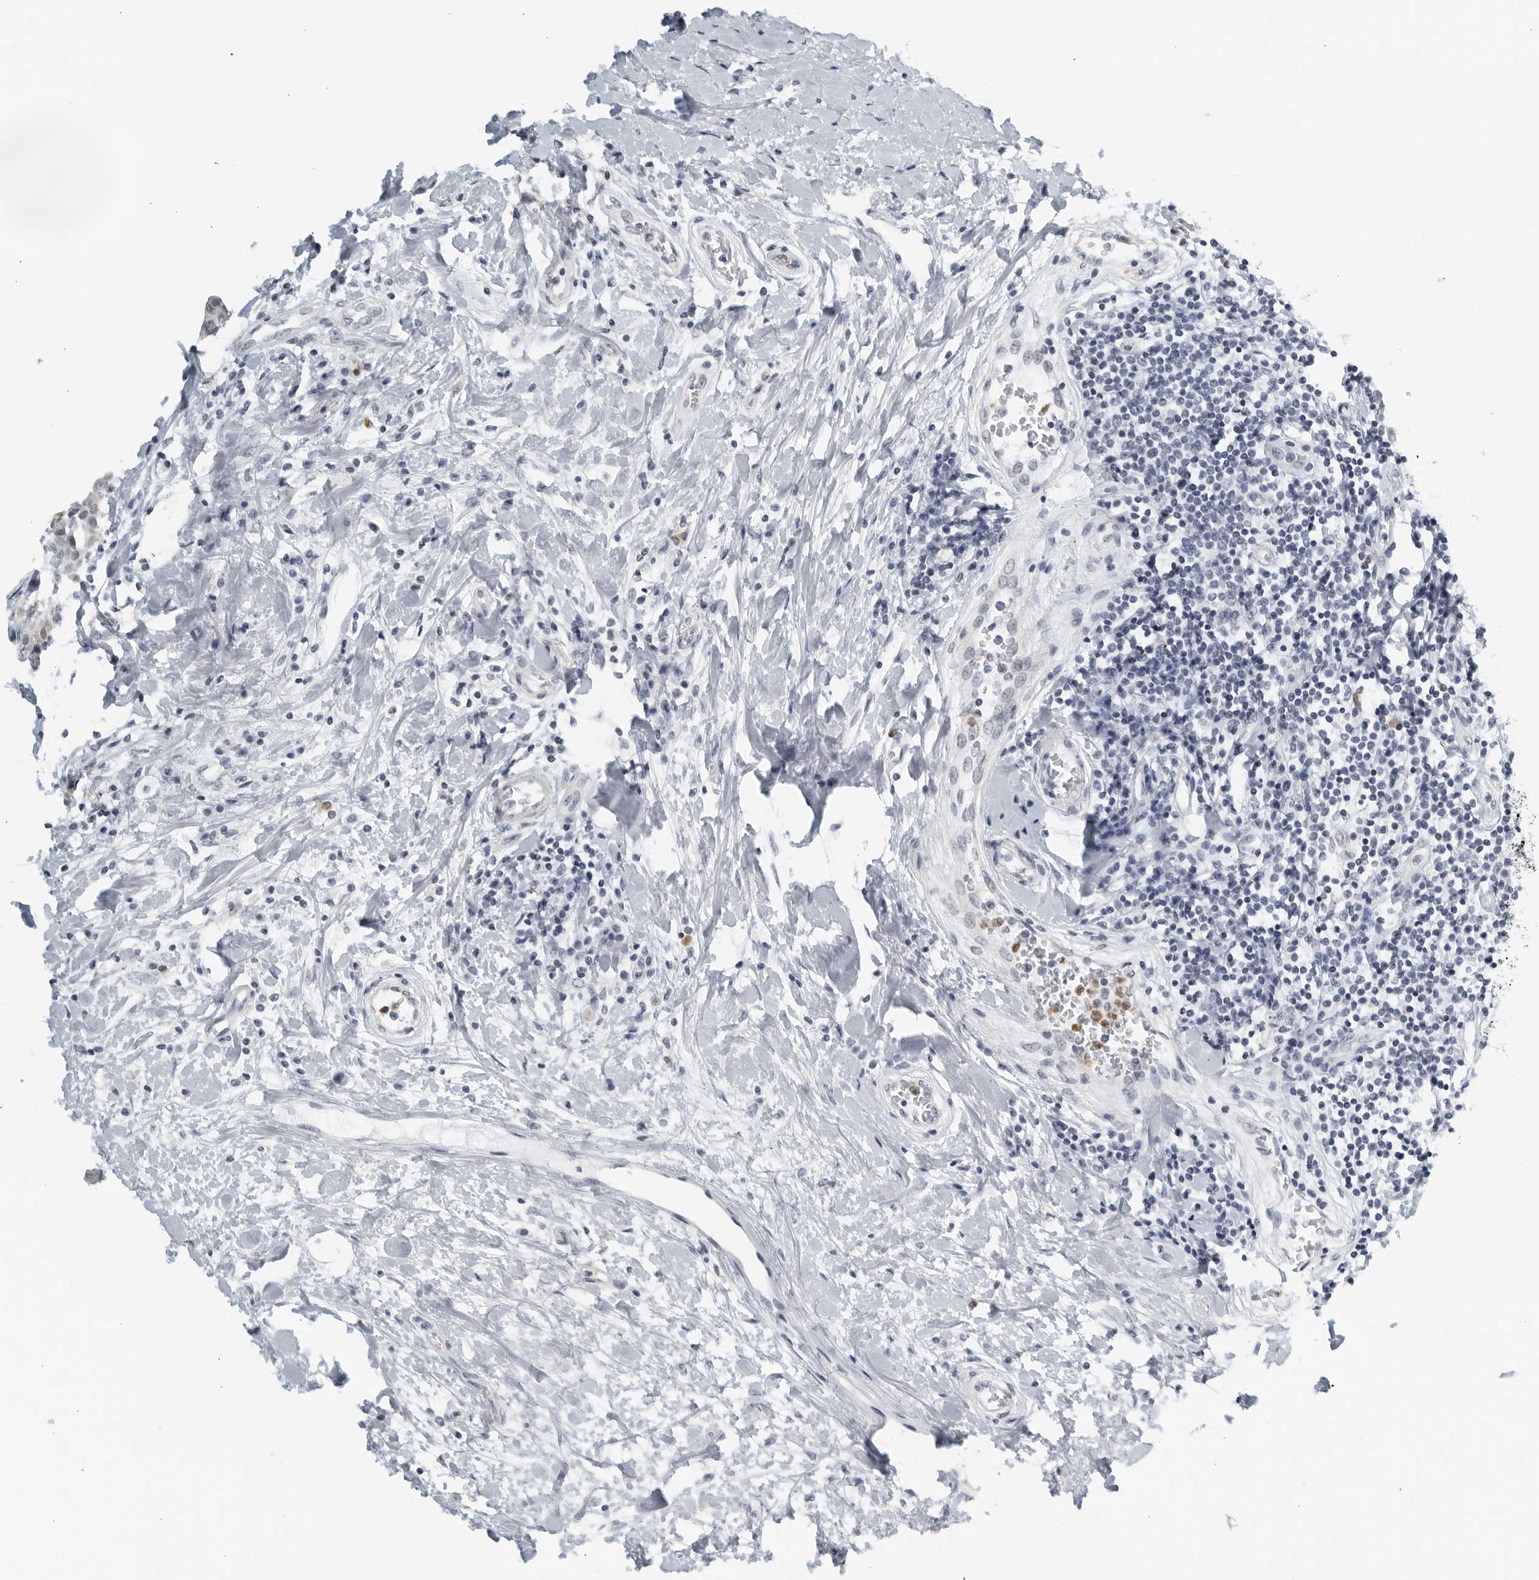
{"staining": {"intensity": "negative", "quantity": "none", "location": "none"}, "tissue": "breast cancer", "cell_type": "Tumor cells", "image_type": "cancer", "snomed": [{"axis": "morphology", "description": "Duct carcinoma"}, {"axis": "topography", "description": "Breast"}], "caption": "Immunohistochemical staining of human breast cancer reveals no significant staining in tumor cells.", "gene": "KLK7", "patient": {"sex": "female", "age": 27}}